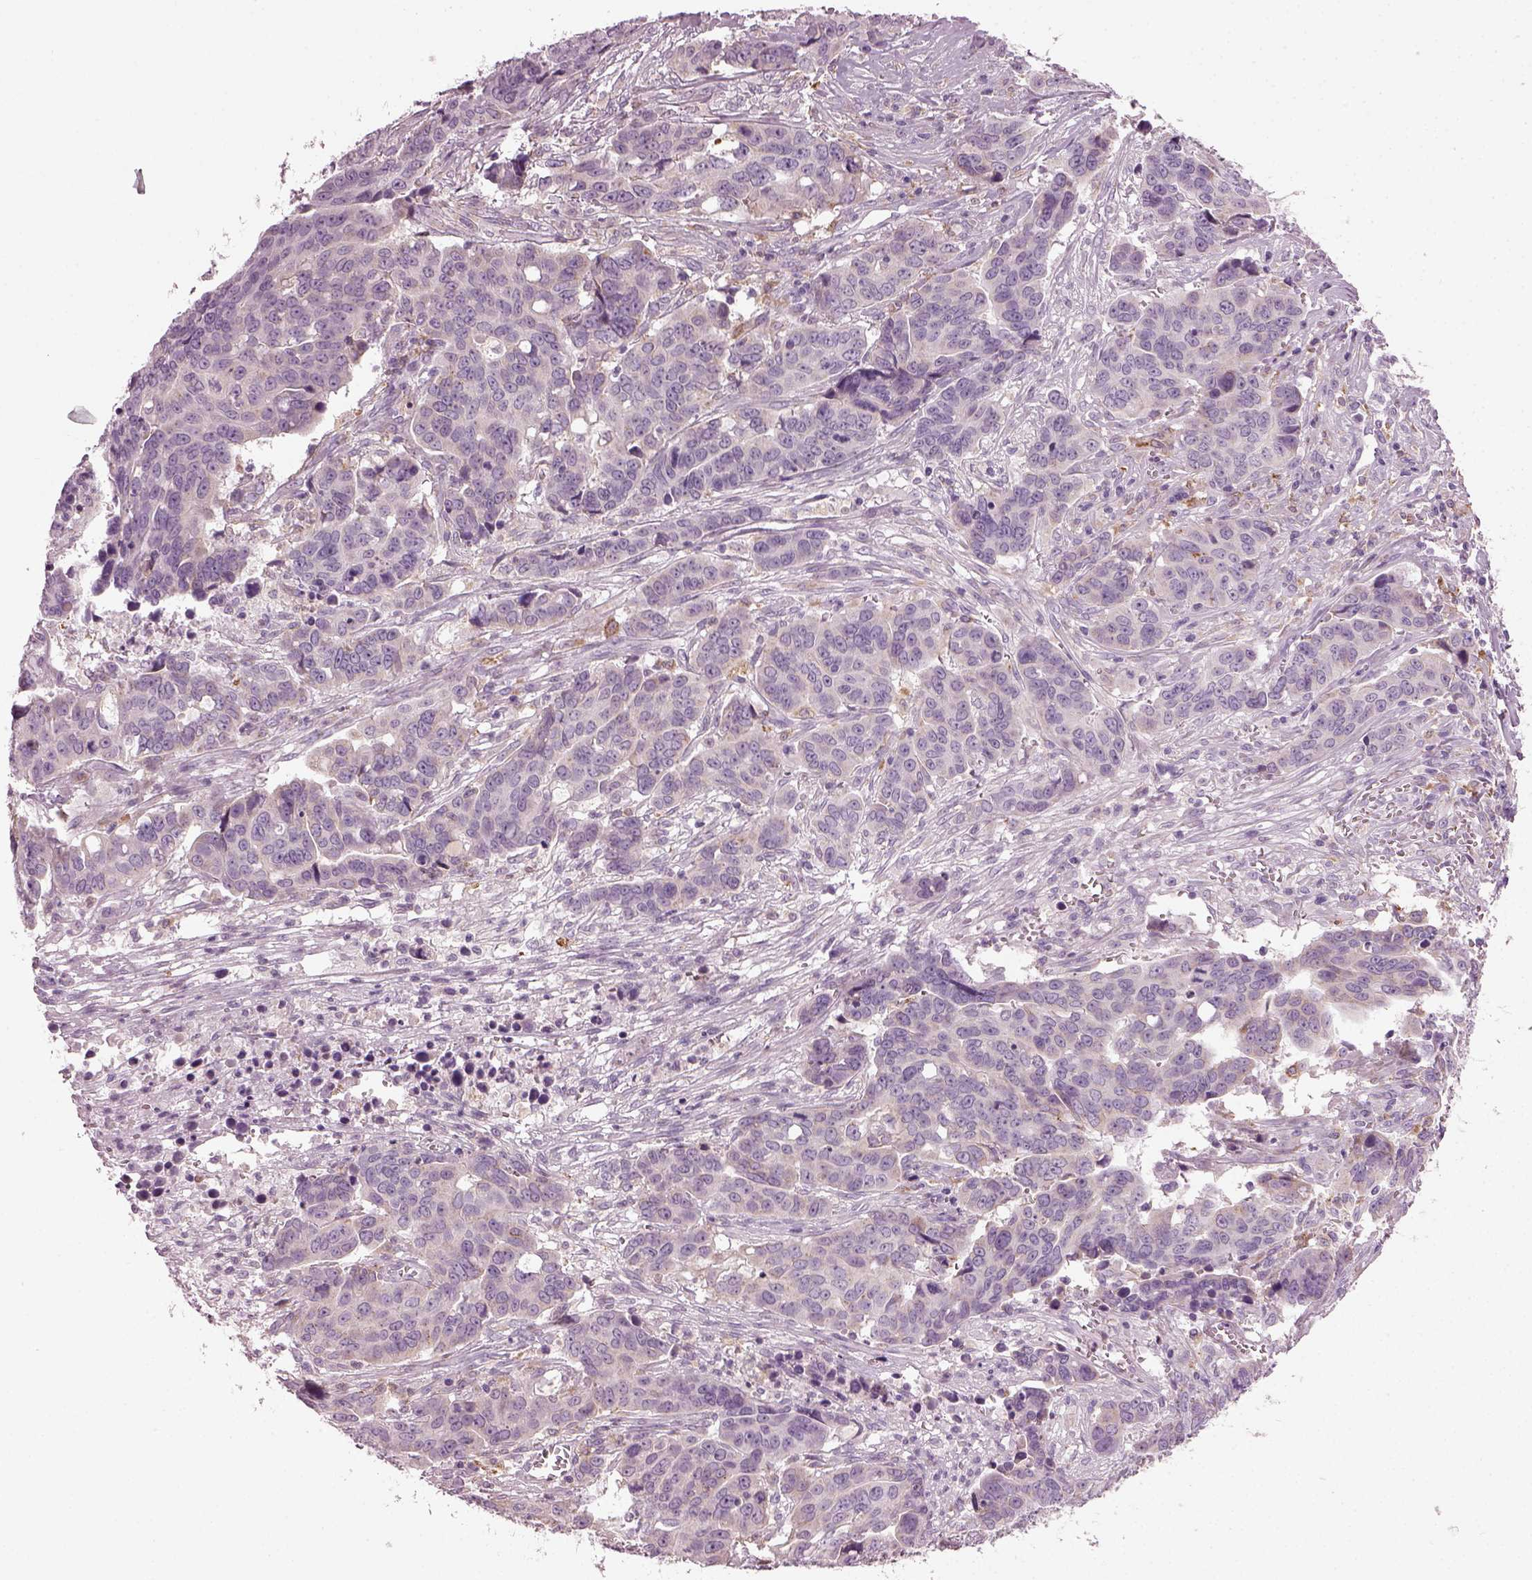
{"staining": {"intensity": "weak", "quantity": "<25%", "location": "cytoplasmic/membranous"}, "tissue": "ovarian cancer", "cell_type": "Tumor cells", "image_type": "cancer", "snomed": [{"axis": "morphology", "description": "Carcinoma, endometroid"}, {"axis": "topography", "description": "Ovary"}], "caption": "The photomicrograph shows no staining of tumor cells in ovarian cancer.", "gene": "TMEM231", "patient": {"sex": "female", "age": 78}}